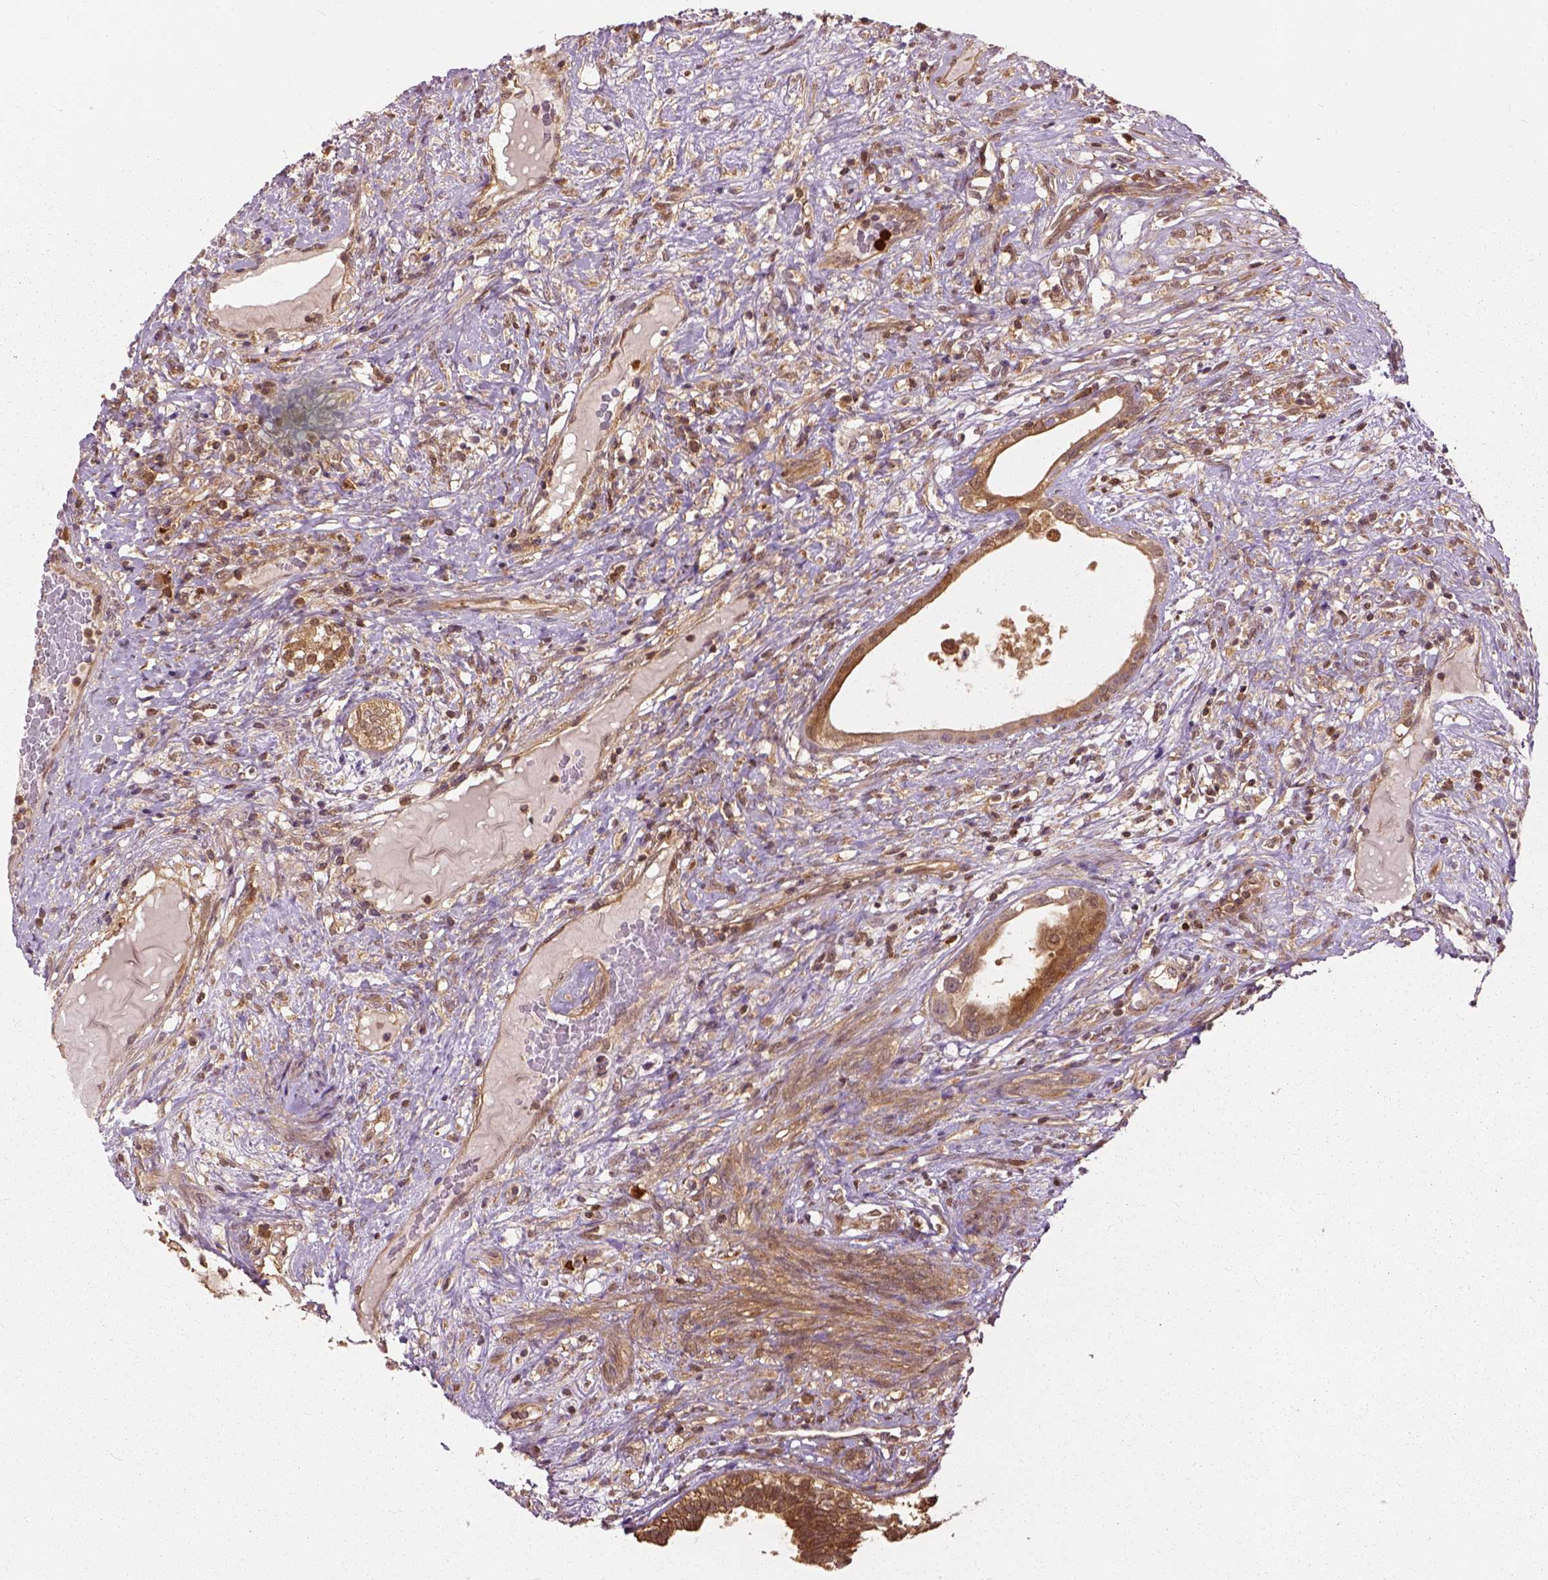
{"staining": {"intensity": "moderate", "quantity": ">75%", "location": "cytoplasmic/membranous"}, "tissue": "testis cancer", "cell_type": "Tumor cells", "image_type": "cancer", "snomed": [{"axis": "morphology", "description": "Seminoma, NOS"}, {"axis": "morphology", "description": "Carcinoma, Embryonal, NOS"}, {"axis": "topography", "description": "Testis"}], "caption": "A high-resolution micrograph shows immunohistochemistry staining of testis embryonal carcinoma, which exhibits moderate cytoplasmic/membranous staining in approximately >75% of tumor cells.", "gene": "GPI", "patient": {"sex": "male", "age": 41}}